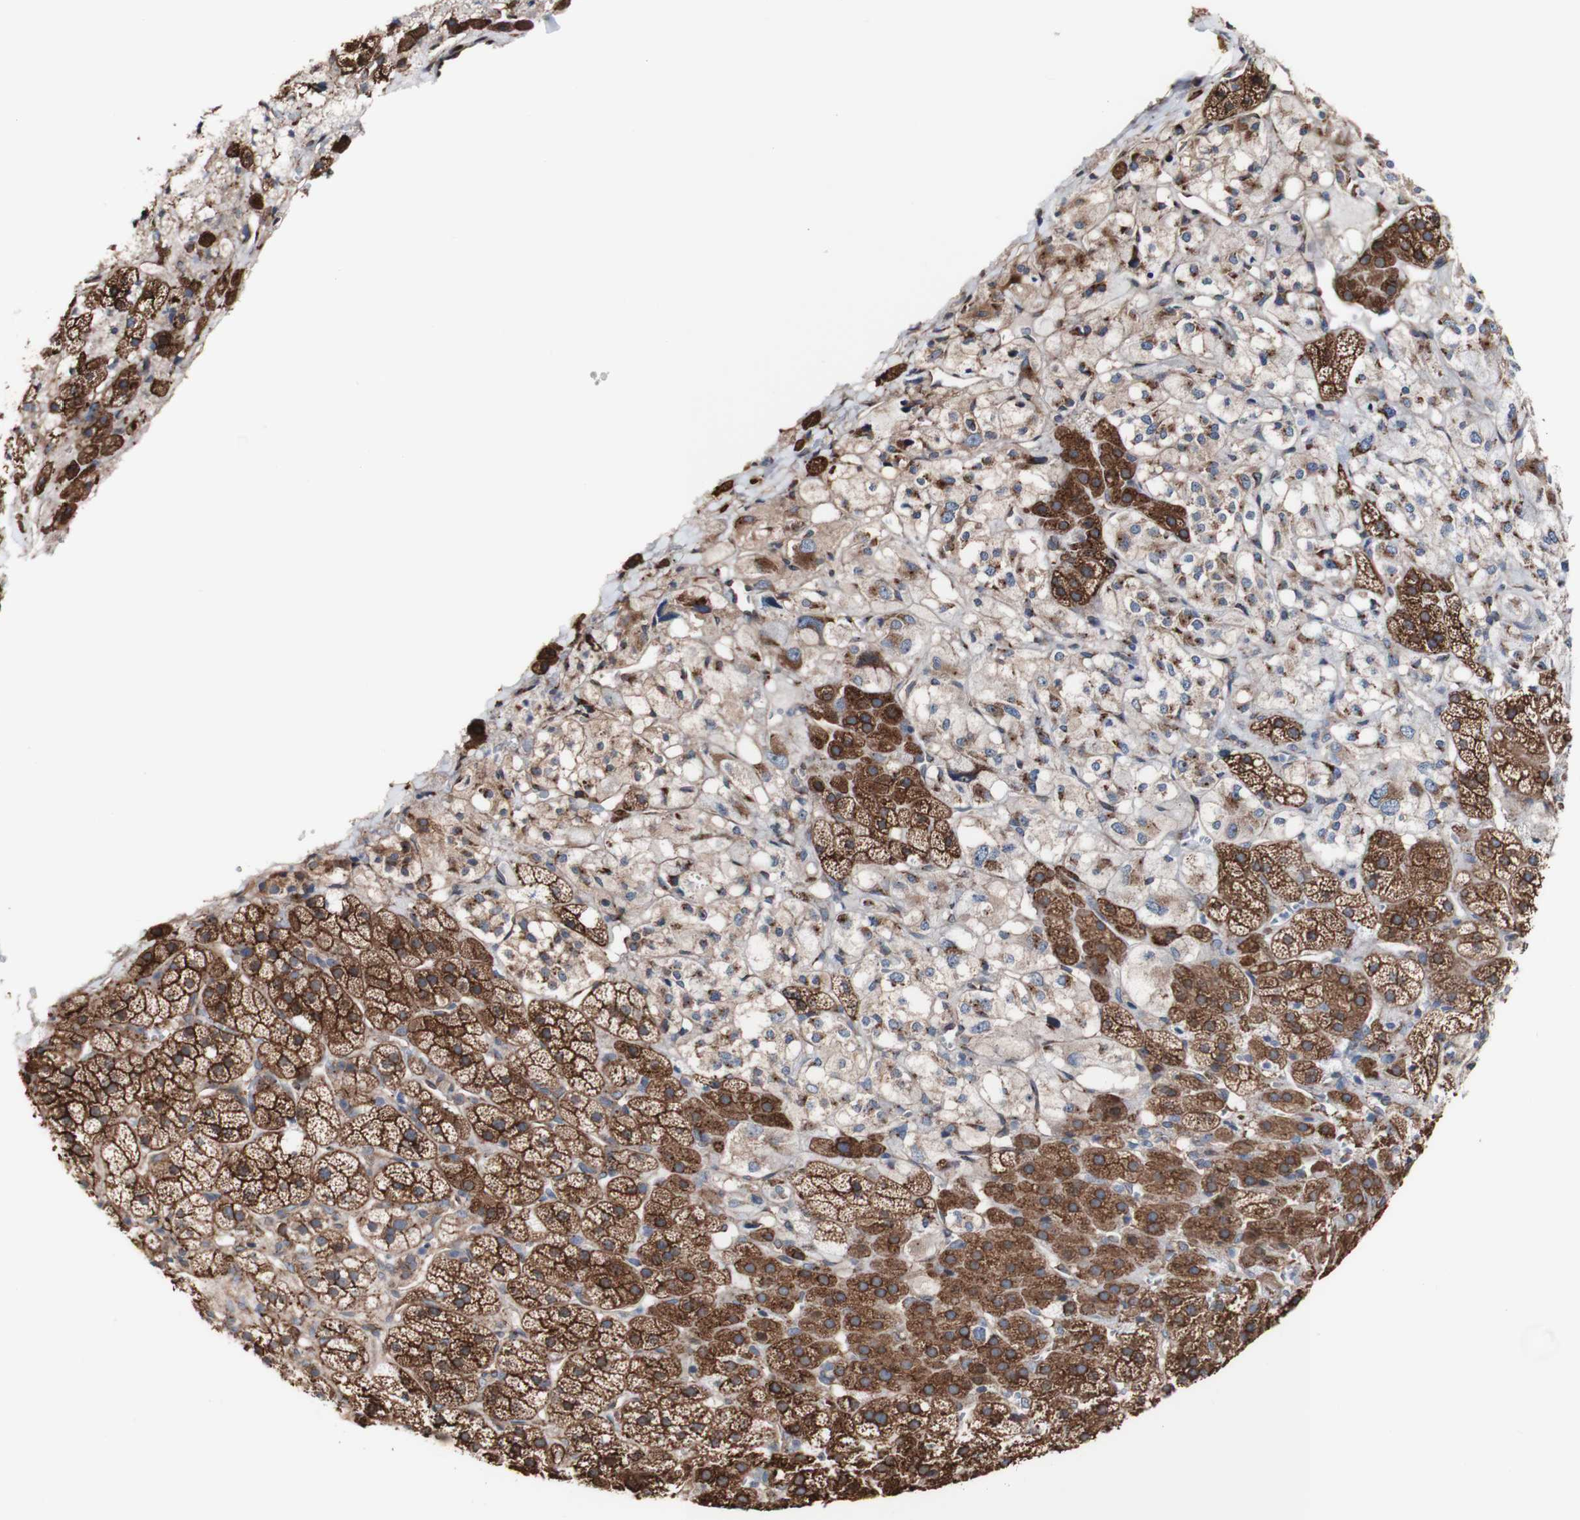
{"staining": {"intensity": "moderate", "quantity": ">75%", "location": "cytoplasmic/membranous"}, "tissue": "adrenal gland", "cell_type": "Glandular cells", "image_type": "normal", "snomed": [{"axis": "morphology", "description": "Normal tissue, NOS"}, {"axis": "topography", "description": "Adrenal gland"}], "caption": "A brown stain highlights moderate cytoplasmic/membranous positivity of a protein in glandular cells of unremarkable adrenal gland. The staining is performed using DAB brown chromogen to label protein expression. The nuclei are counter-stained blue using hematoxylin.", "gene": "LRIG3", "patient": {"sex": "male", "age": 56}}